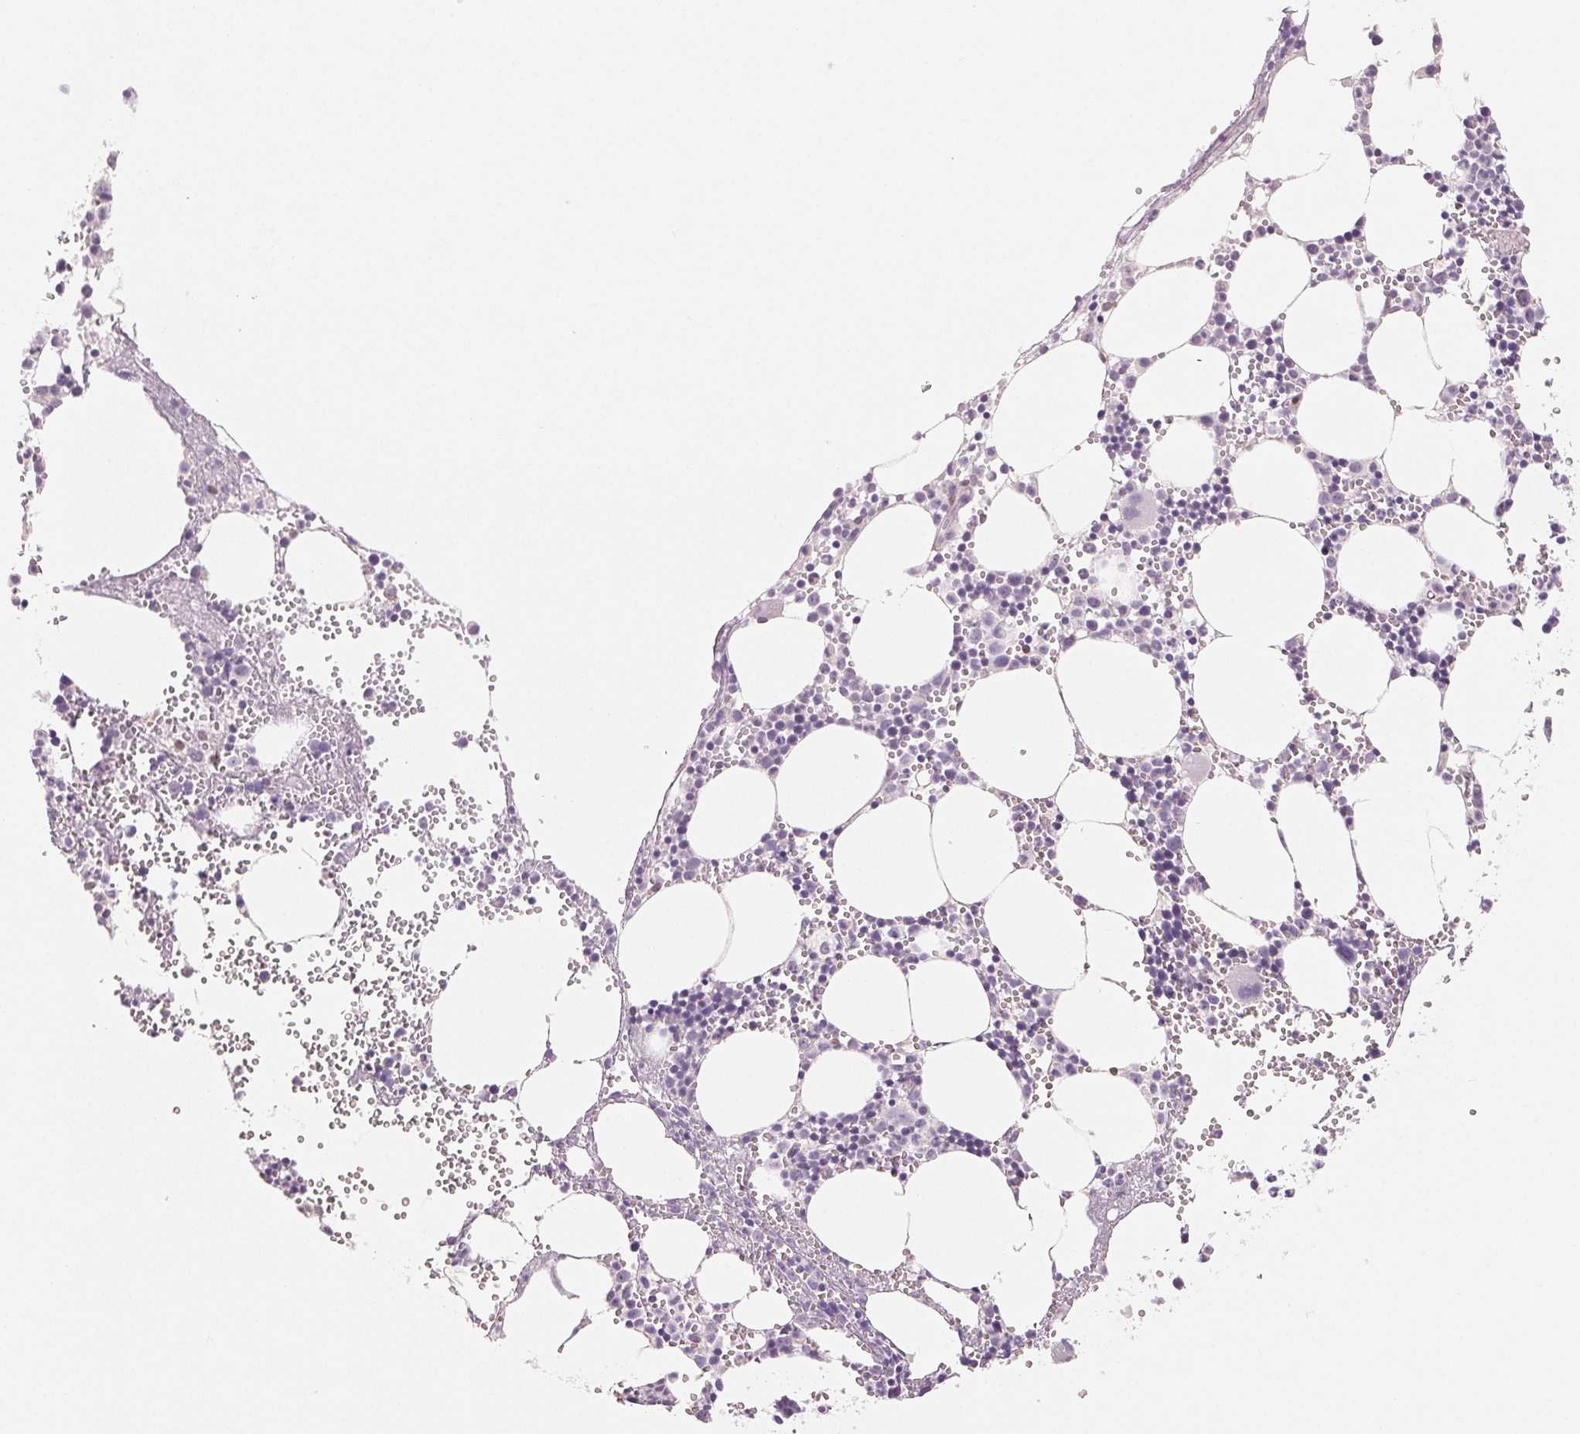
{"staining": {"intensity": "negative", "quantity": "none", "location": "none"}, "tissue": "bone marrow", "cell_type": "Hematopoietic cells", "image_type": "normal", "snomed": [{"axis": "morphology", "description": "Normal tissue, NOS"}, {"axis": "topography", "description": "Bone marrow"}], "caption": "The micrograph exhibits no staining of hematopoietic cells in benign bone marrow. (Stains: DAB (3,3'-diaminobenzidine) immunohistochemistry with hematoxylin counter stain, Microscopy: brightfield microscopy at high magnification).", "gene": "SMARCD3", "patient": {"sex": "male", "age": 89}}